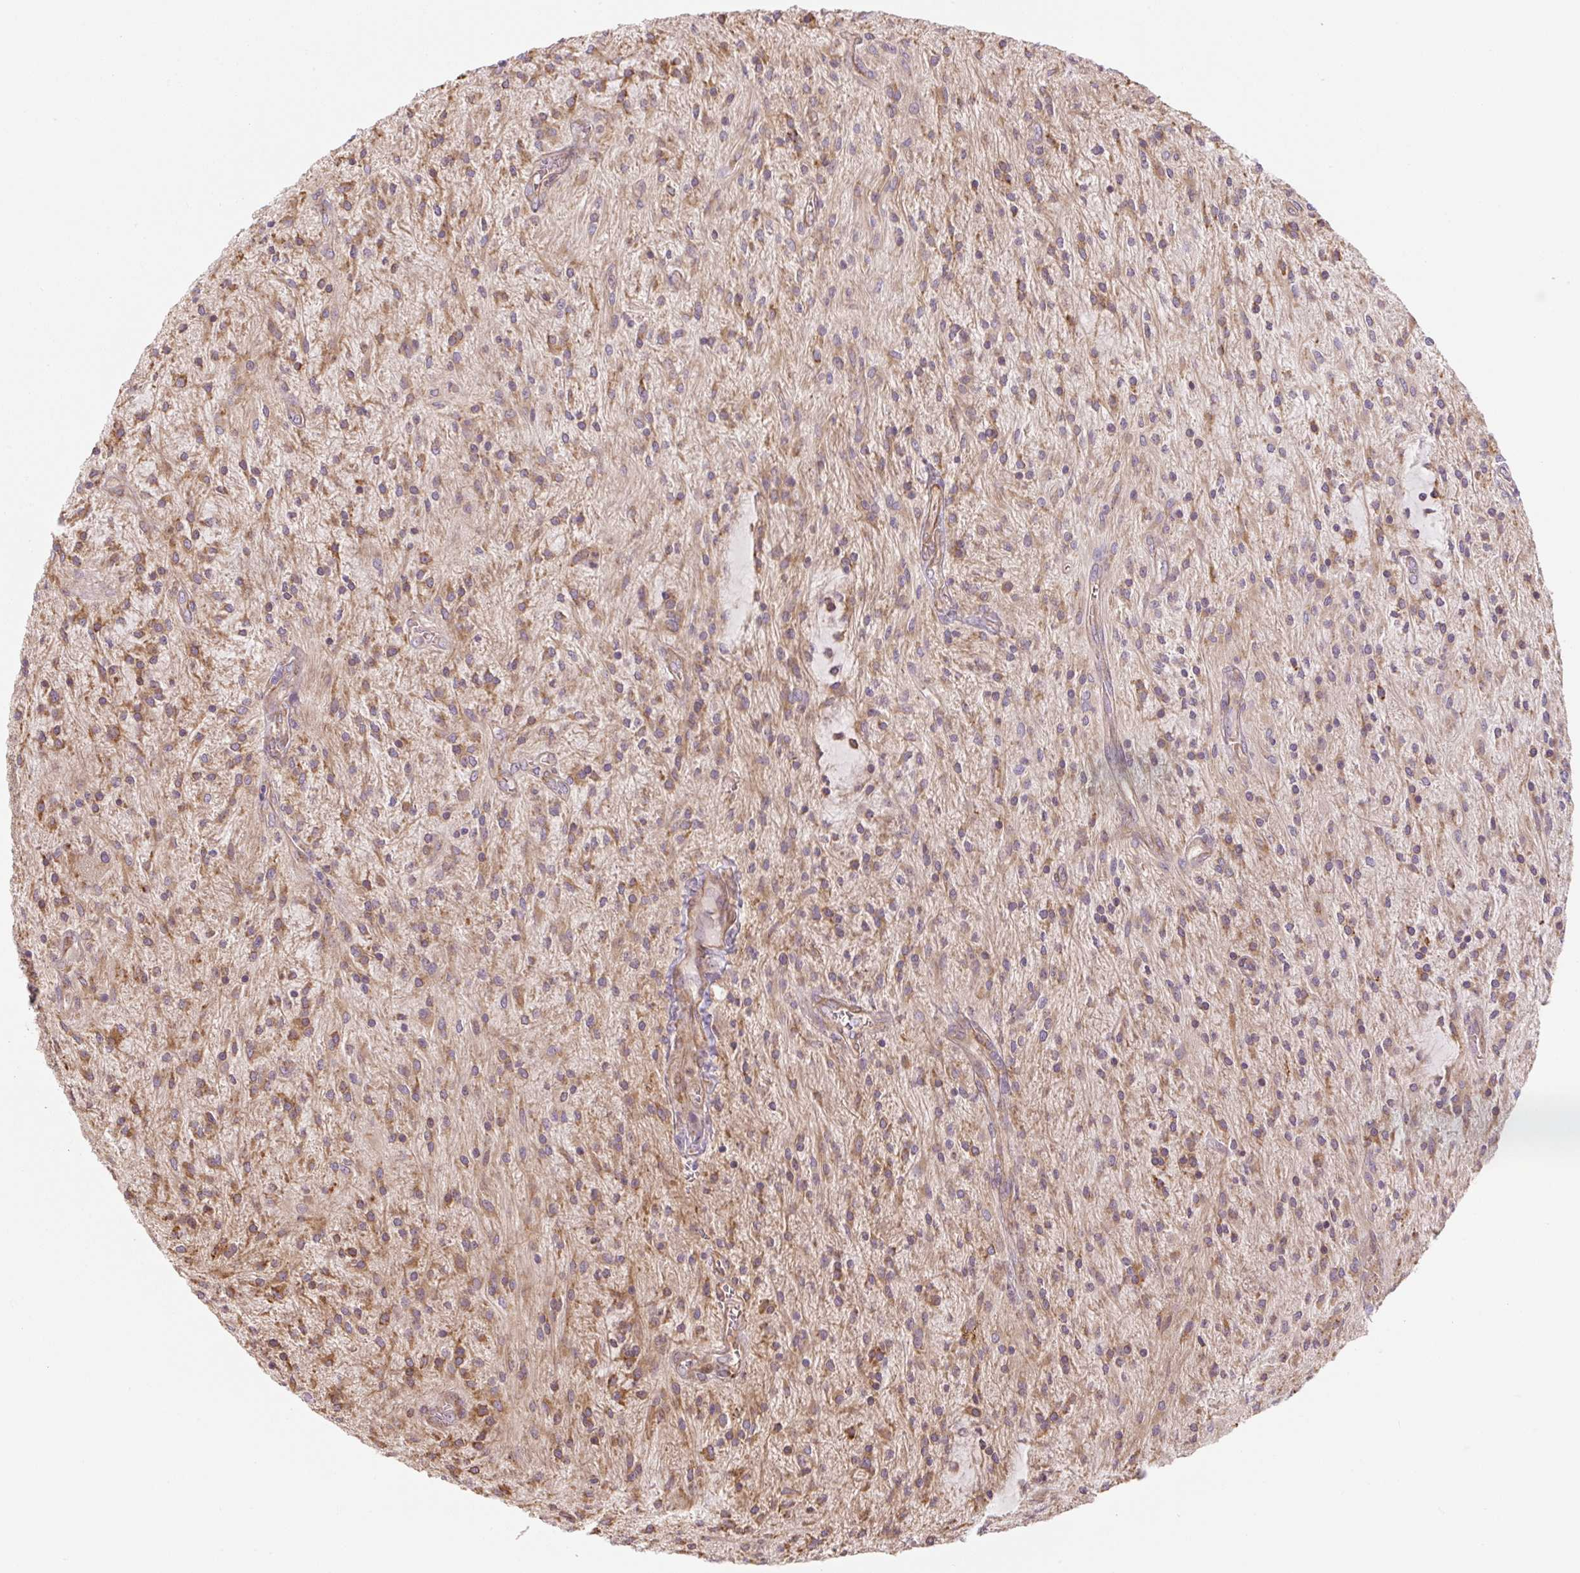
{"staining": {"intensity": "moderate", "quantity": ">75%", "location": "cytoplasmic/membranous"}, "tissue": "glioma", "cell_type": "Tumor cells", "image_type": "cancer", "snomed": [{"axis": "morphology", "description": "Glioma, malignant, Low grade"}, {"axis": "topography", "description": "Cerebellum"}], "caption": "This photomicrograph reveals IHC staining of low-grade glioma (malignant), with medium moderate cytoplasmic/membranous staining in about >75% of tumor cells.", "gene": "RASA1", "patient": {"sex": "female", "age": 14}}